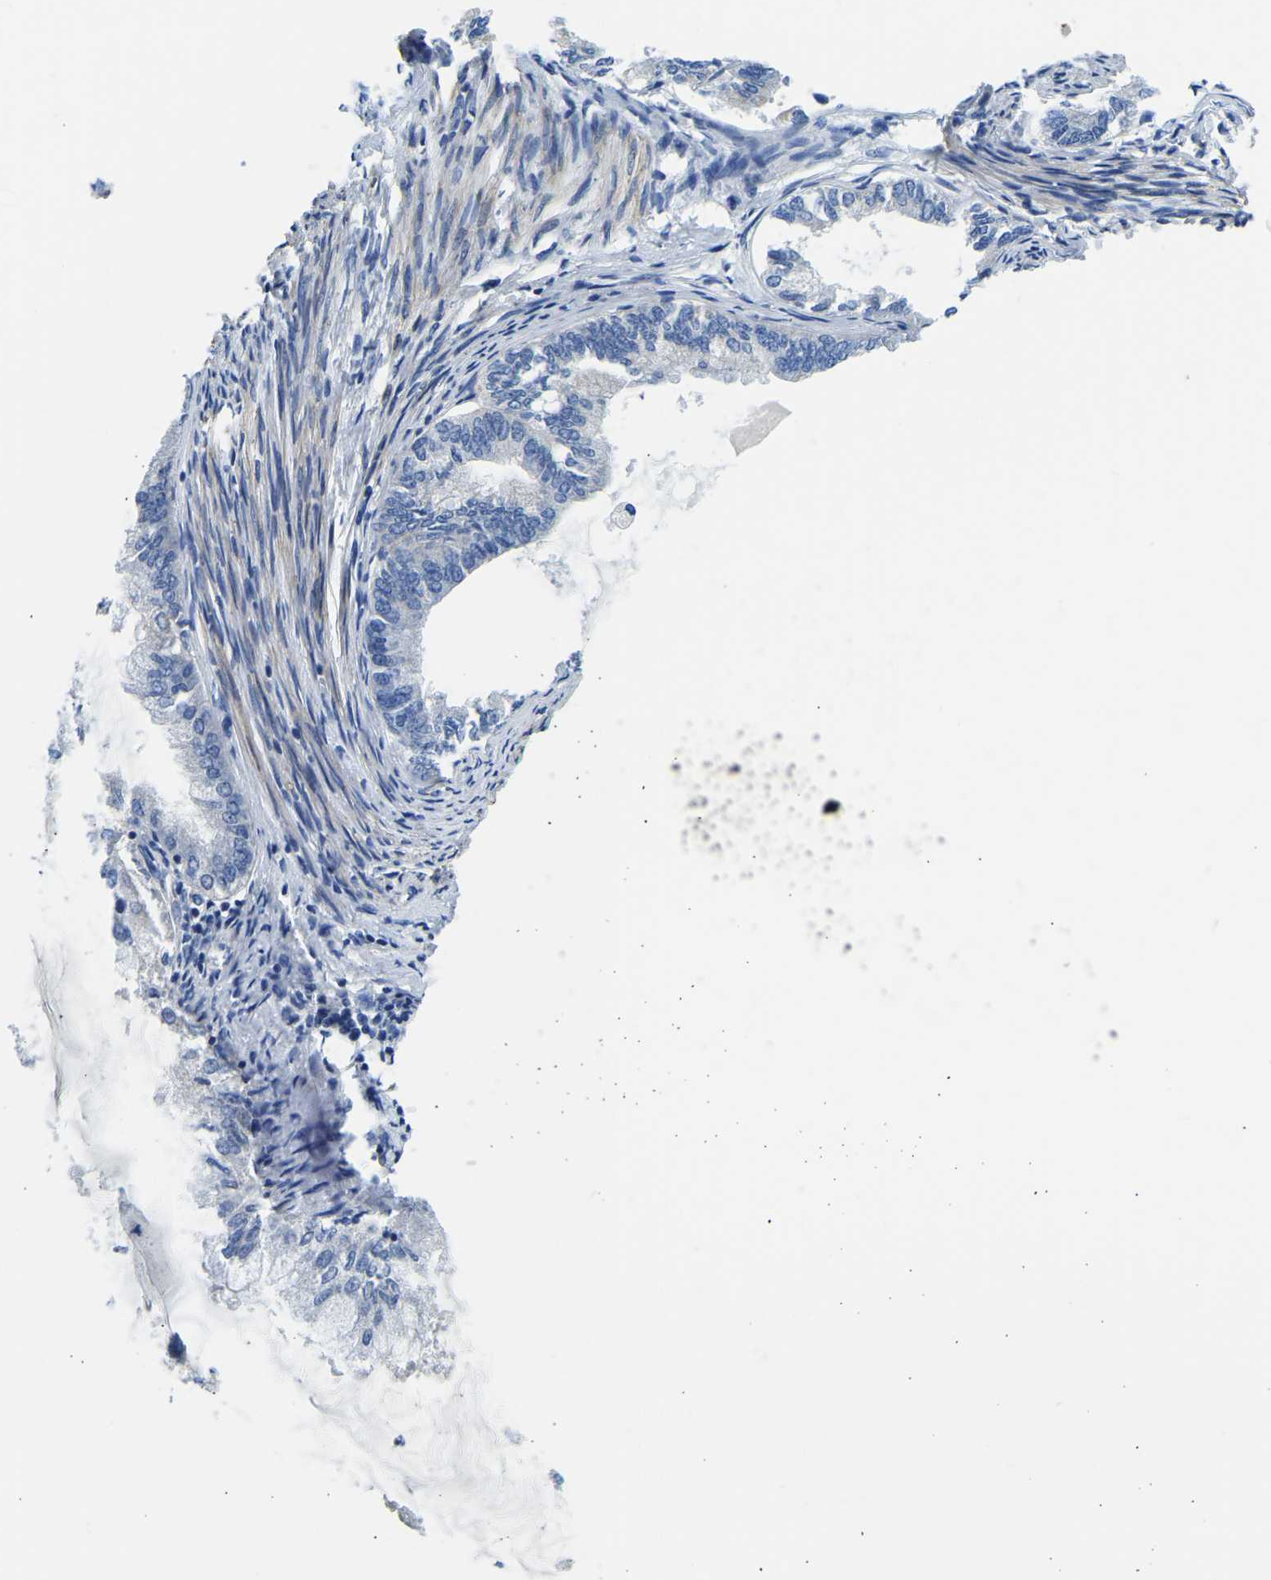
{"staining": {"intensity": "negative", "quantity": "none", "location": "none"}, "tissue": "endometrial cancer", "cell_type": "Tumor cells", "image_type": "cancer", "snomed": [{"axis": "morphology", "description": "Adenocarcinoma, NOS"}, {"axis": "topography", "description": "Endometrium"}], "caption": "There is no significant staining in tumor cells of endometrial adenocarcinoma. (DAB immunohistochemistry, high magnification).", "gene": "STAT2", "patient": {"sex": "female", "age": 86}}